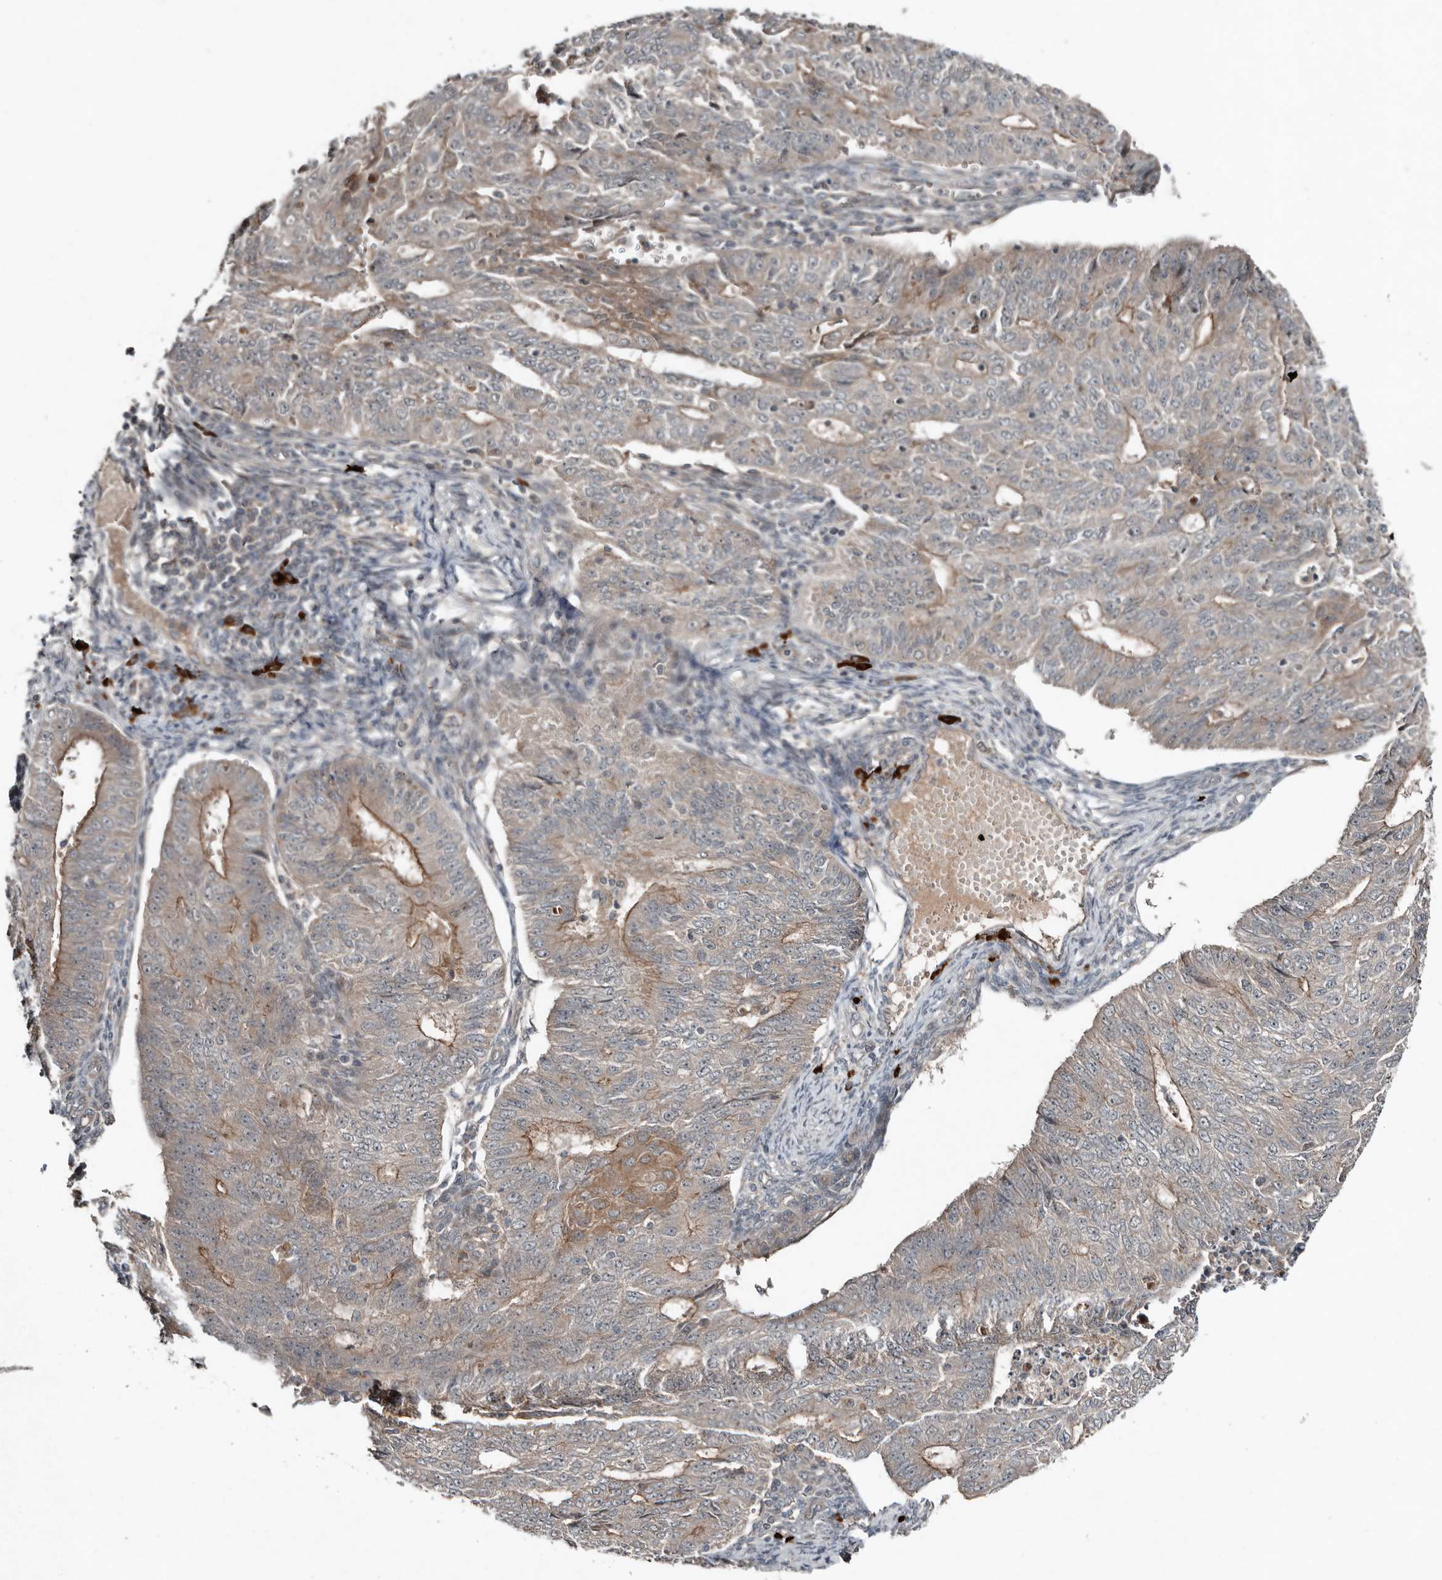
{"staining": {"intensity": "moderate", "quantity": "<25%", "location": "cytoplasmic/membranous"}, "tissue": "endometrial cancer", "cell_type": "Tumor cells", "image_type": "cancer", "snomed": [{"axis": "morphology", "description": "Adenocarcinoma, NOS"}, {"axis": "topography", "description": "Endometrium"}], "caption": "The histopathology image shows a brown stain indicating the presence of a protein in the cytoplasmic/membranous of tumor cells in endometrial adenocarcinoma. Ihc stains the protein of interest in brown and the nuclei are stained blue.", "gene": "TEAD3", "patient": {"sex": "female", "age": 32}}